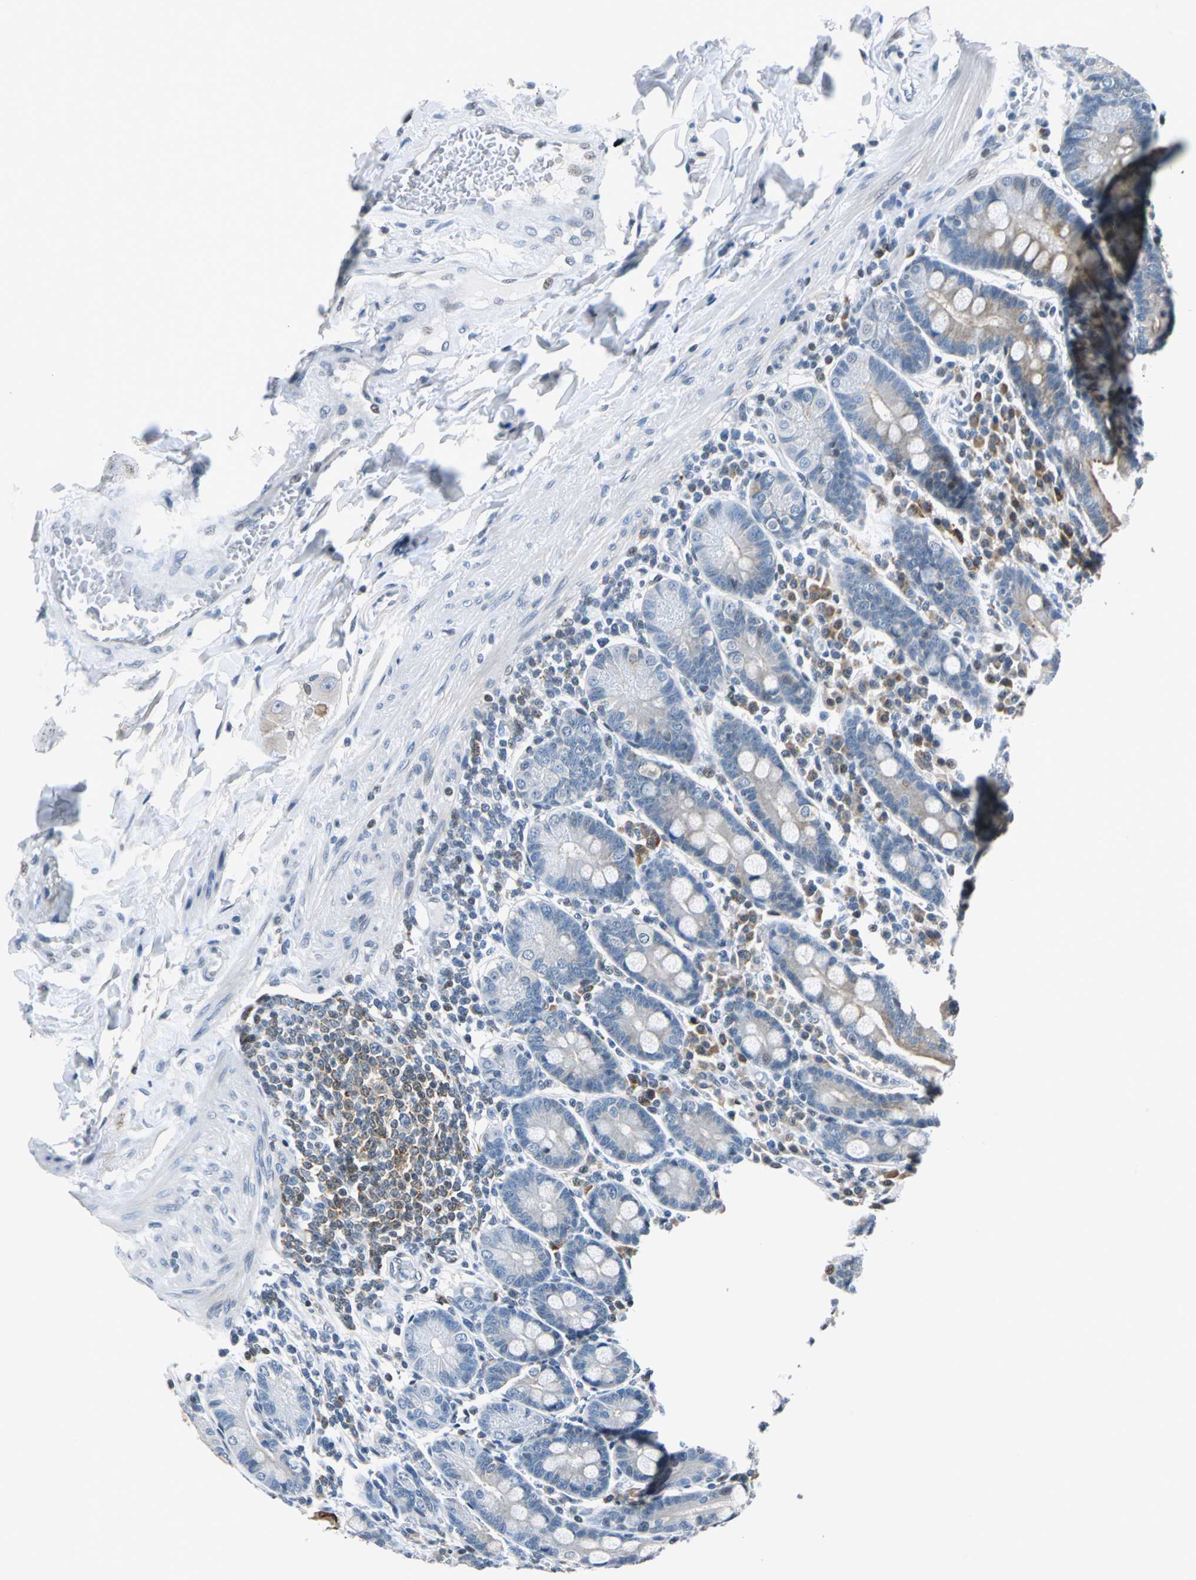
{"staining": {"intensity": "moderate", "quantity": "<25%", "location": "cytoplasmic/membranous"}, "tissue": "duodenum", "cell_type": "Glandular cells", "image_type": "normal", "snomed": [{"axis": "morphology", "description": "Normal tissue, NOS"}, {"axis": "topography", "description": "Duodenum"}], "caption": "Protein expression analysis of unremarkable duodenum shows moderate cytoplasmic/membranous positivity in approximately <25% of glandular cells.", "gene": "HCFC2", "patient": {"sex": "male", "age": 50}}